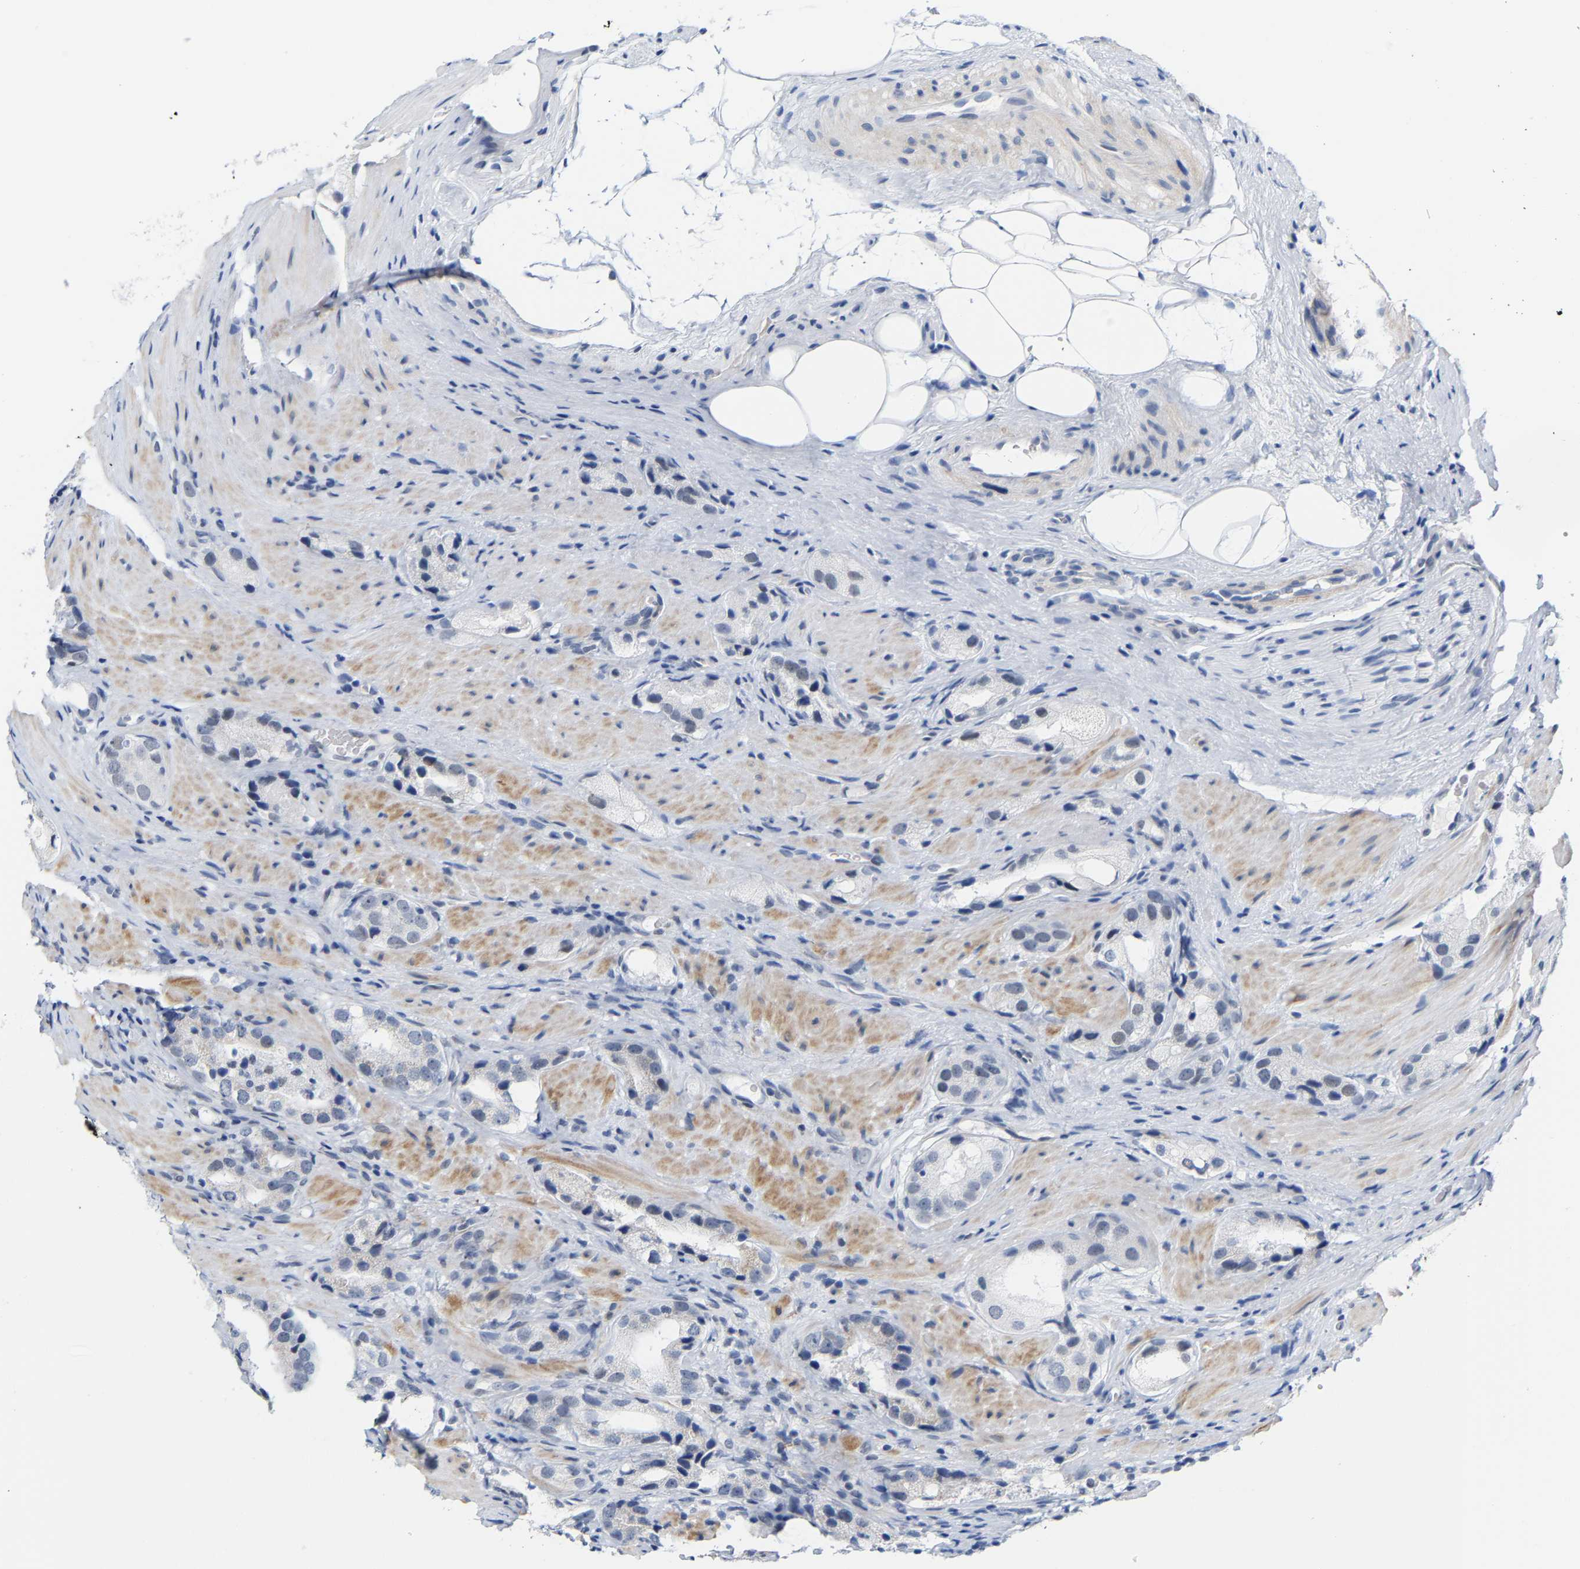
{"staining": {"intensity": "negative", "quantity": "none", "location": "none"}, "tissue": "prostate cancer", "cell_type": "Tumor cells", "image_type": "cancer", "snomed": [{"axis": "morphology", "description": "Adenocarcinoma, High grade"}, {"axis": "topography", "description": "Prostate"}], "caption": "A high-resolution histopathology image shows immunohistochemistry staining of prostate cancer (adenocarcinoma (high-grade)), which exhibits no significant staining in tumor cells.", "gene": "FAM180A", "patient": {"sex": "male", "age": 63}}